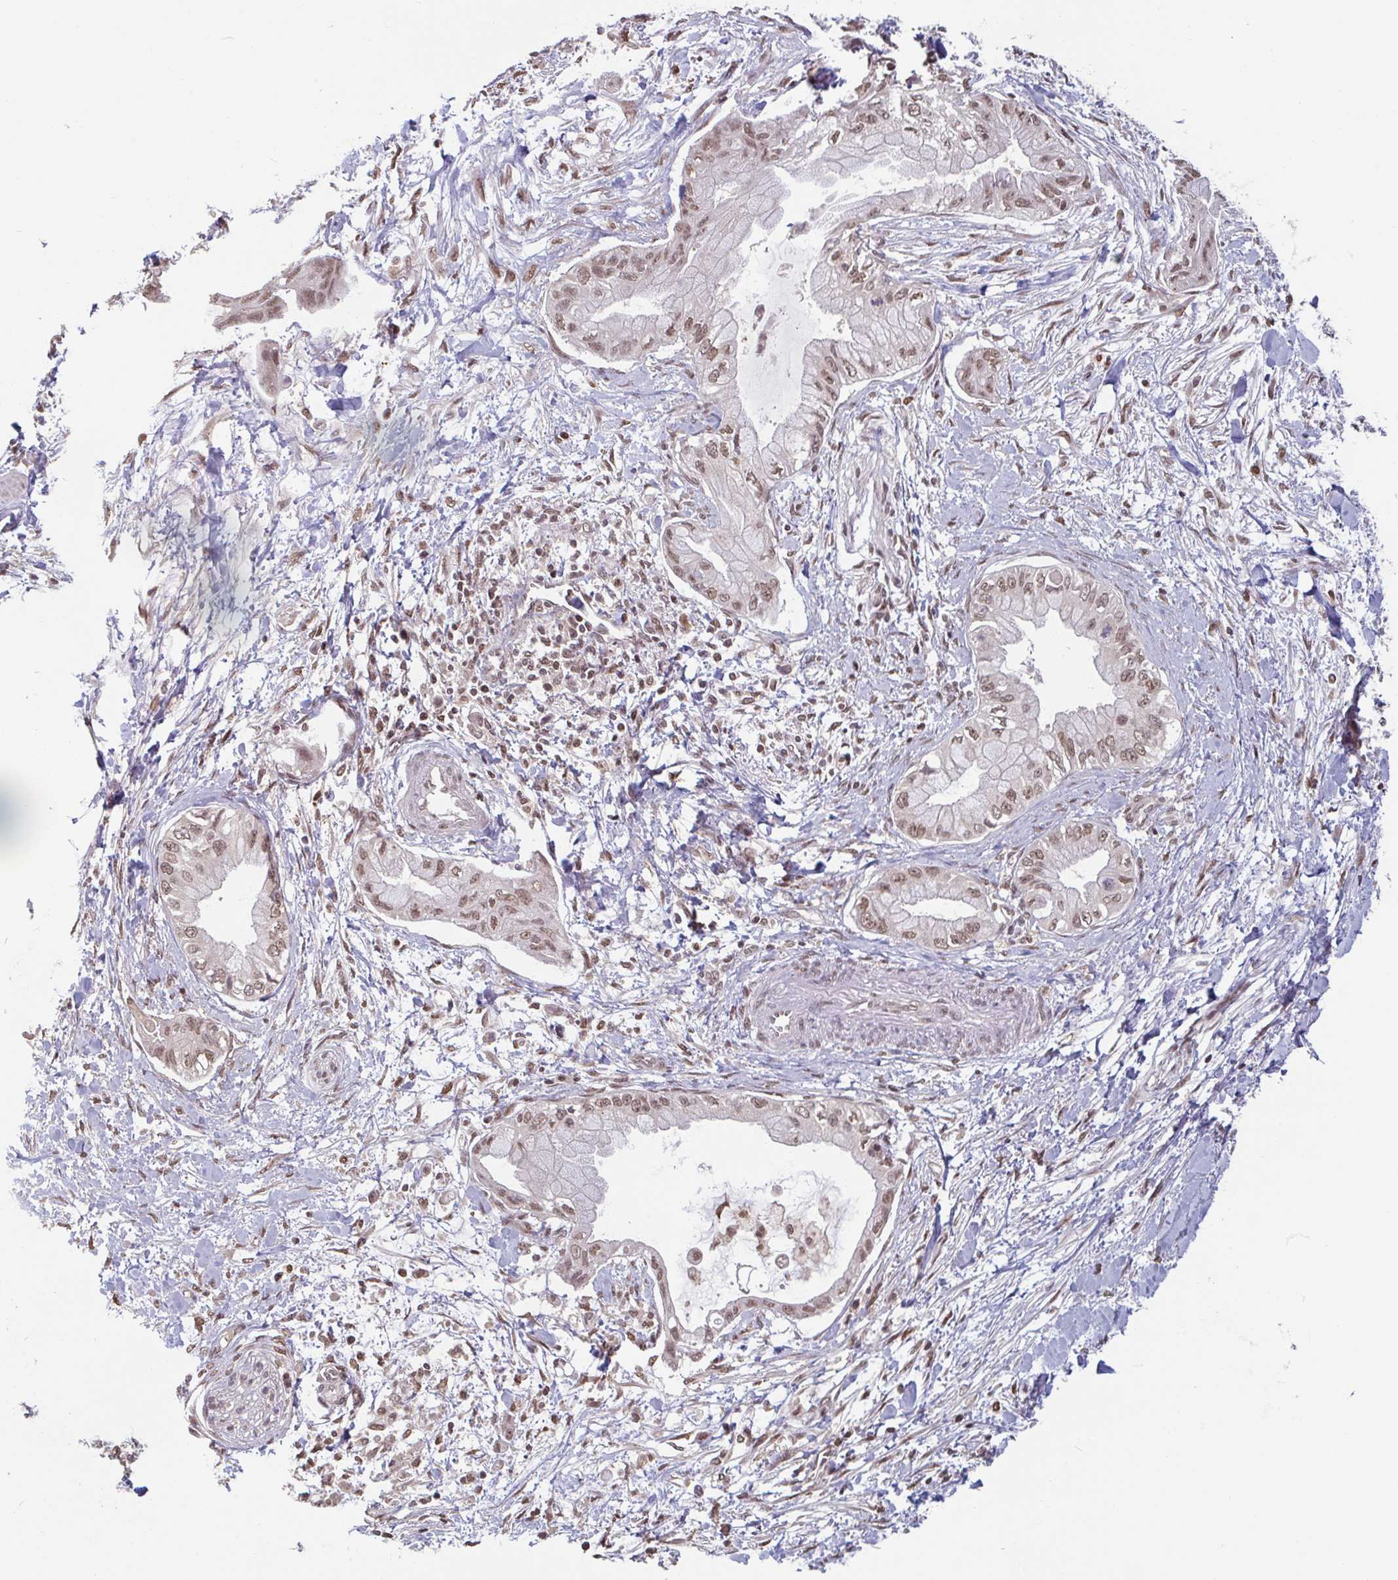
{"staining": {"intensity": "moderate", "quantity": ">75%", "location": "nuclear"}, "tissue": "pancreatic cancer", "cell_type": "Tumor cells", "image_type": "cancer", "snomed": [{"axis": "morphology", "description": "Adenocarcinoma, NOS"}, {"axis": "topography", "description": "Pancreas"}], "caption": "Immunohistochemical staining of human adenocarcinoma (pancreatic) displays moderate nuclear protein expression in approximately >75% of tumor cells.", "gene": "DR1", "patient": {"sex": "male", "age": 48}}